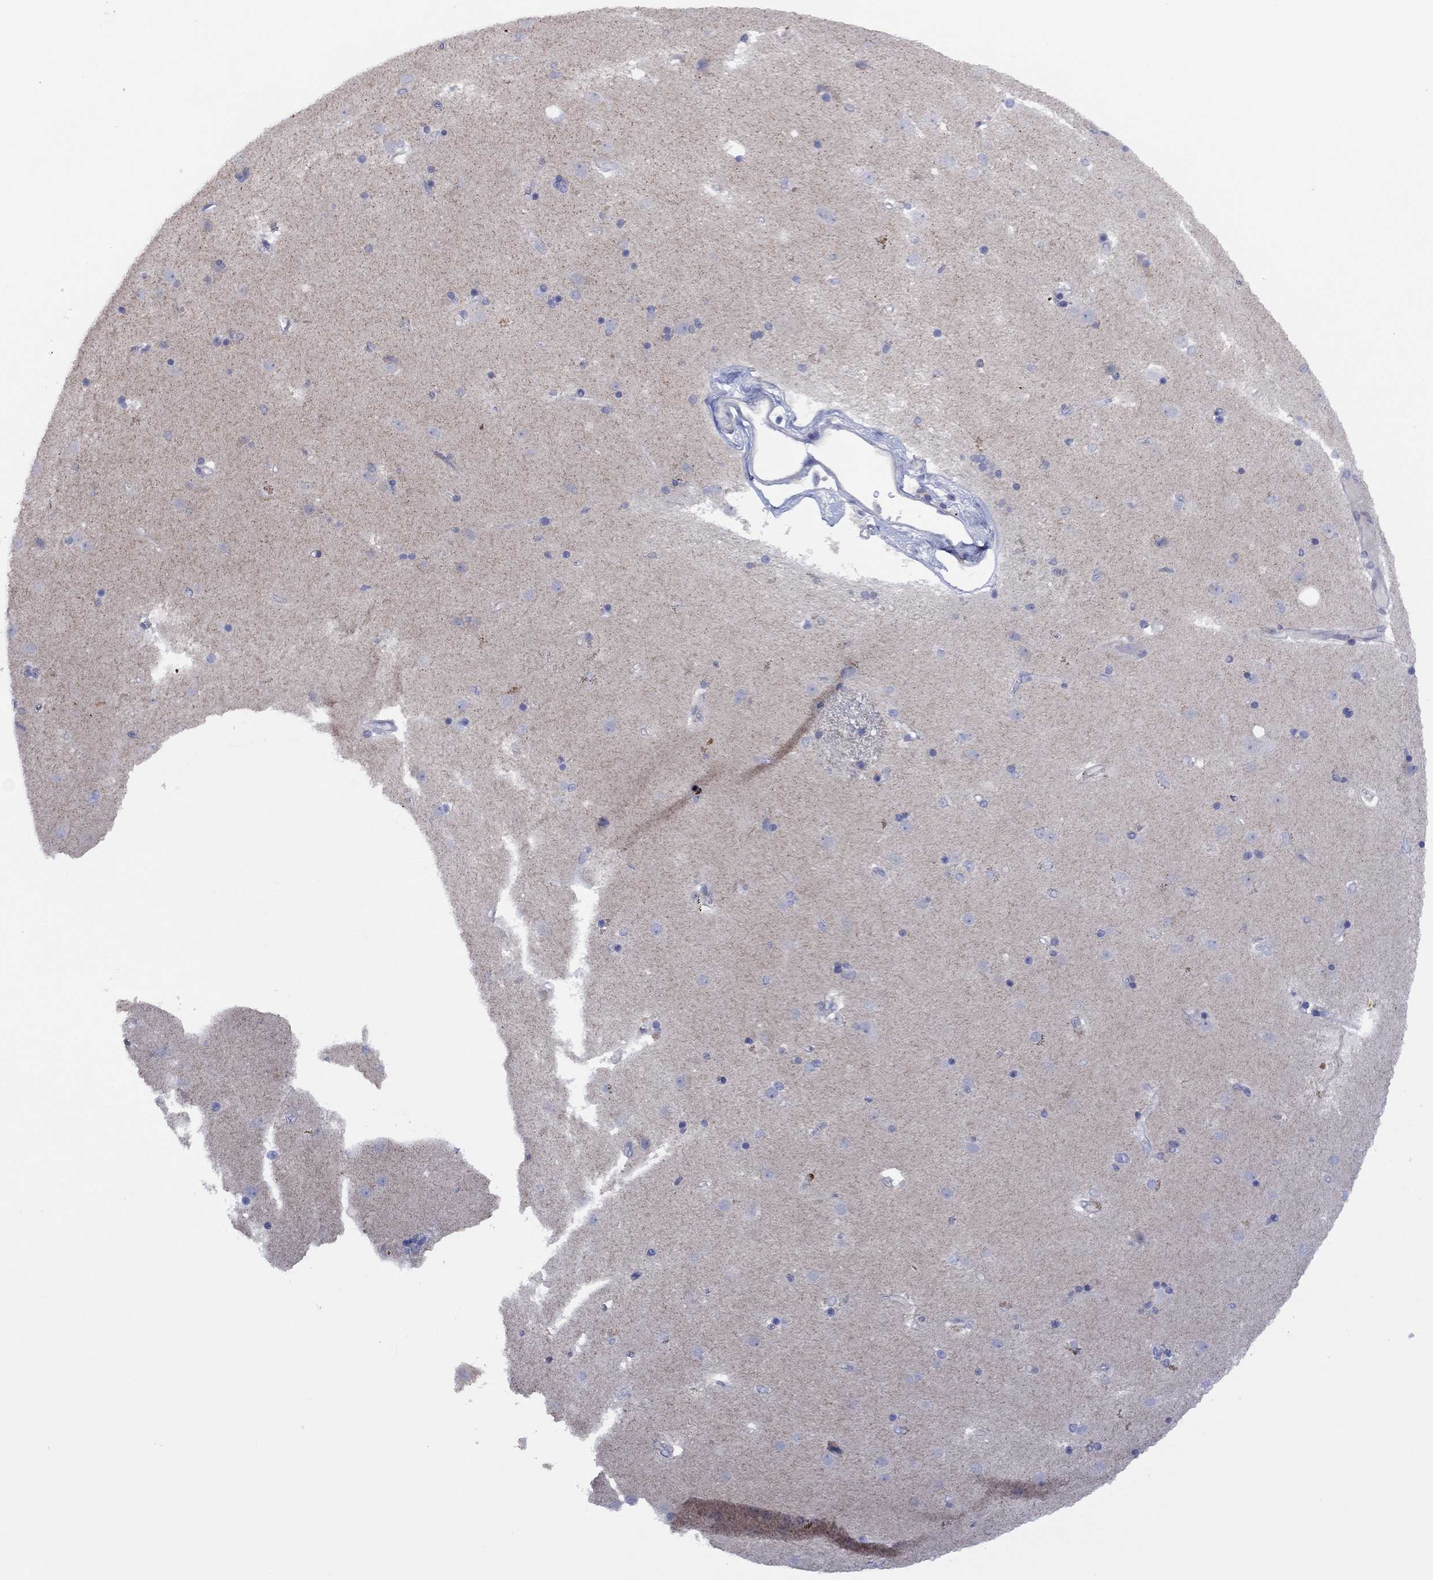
{"staining": {"intensity": "negative", "quantity": "none", "location": "none"}, "tissue": "caudate", "cell_type": "Glial cells", "image_type": "normal", "snomed": [{"axis": "morphology", "description": "Normal tissue, NOS"}, {"axis": "topography", "description": "Lateral ventricle wall"}], "caption": "A high-resolution image shows immunohistochemistry staining of normal caudate, which reveals no significant staining in glial cells.", "gene": "CYP2B6", "patient": {"sex": "female", "age": 71}}